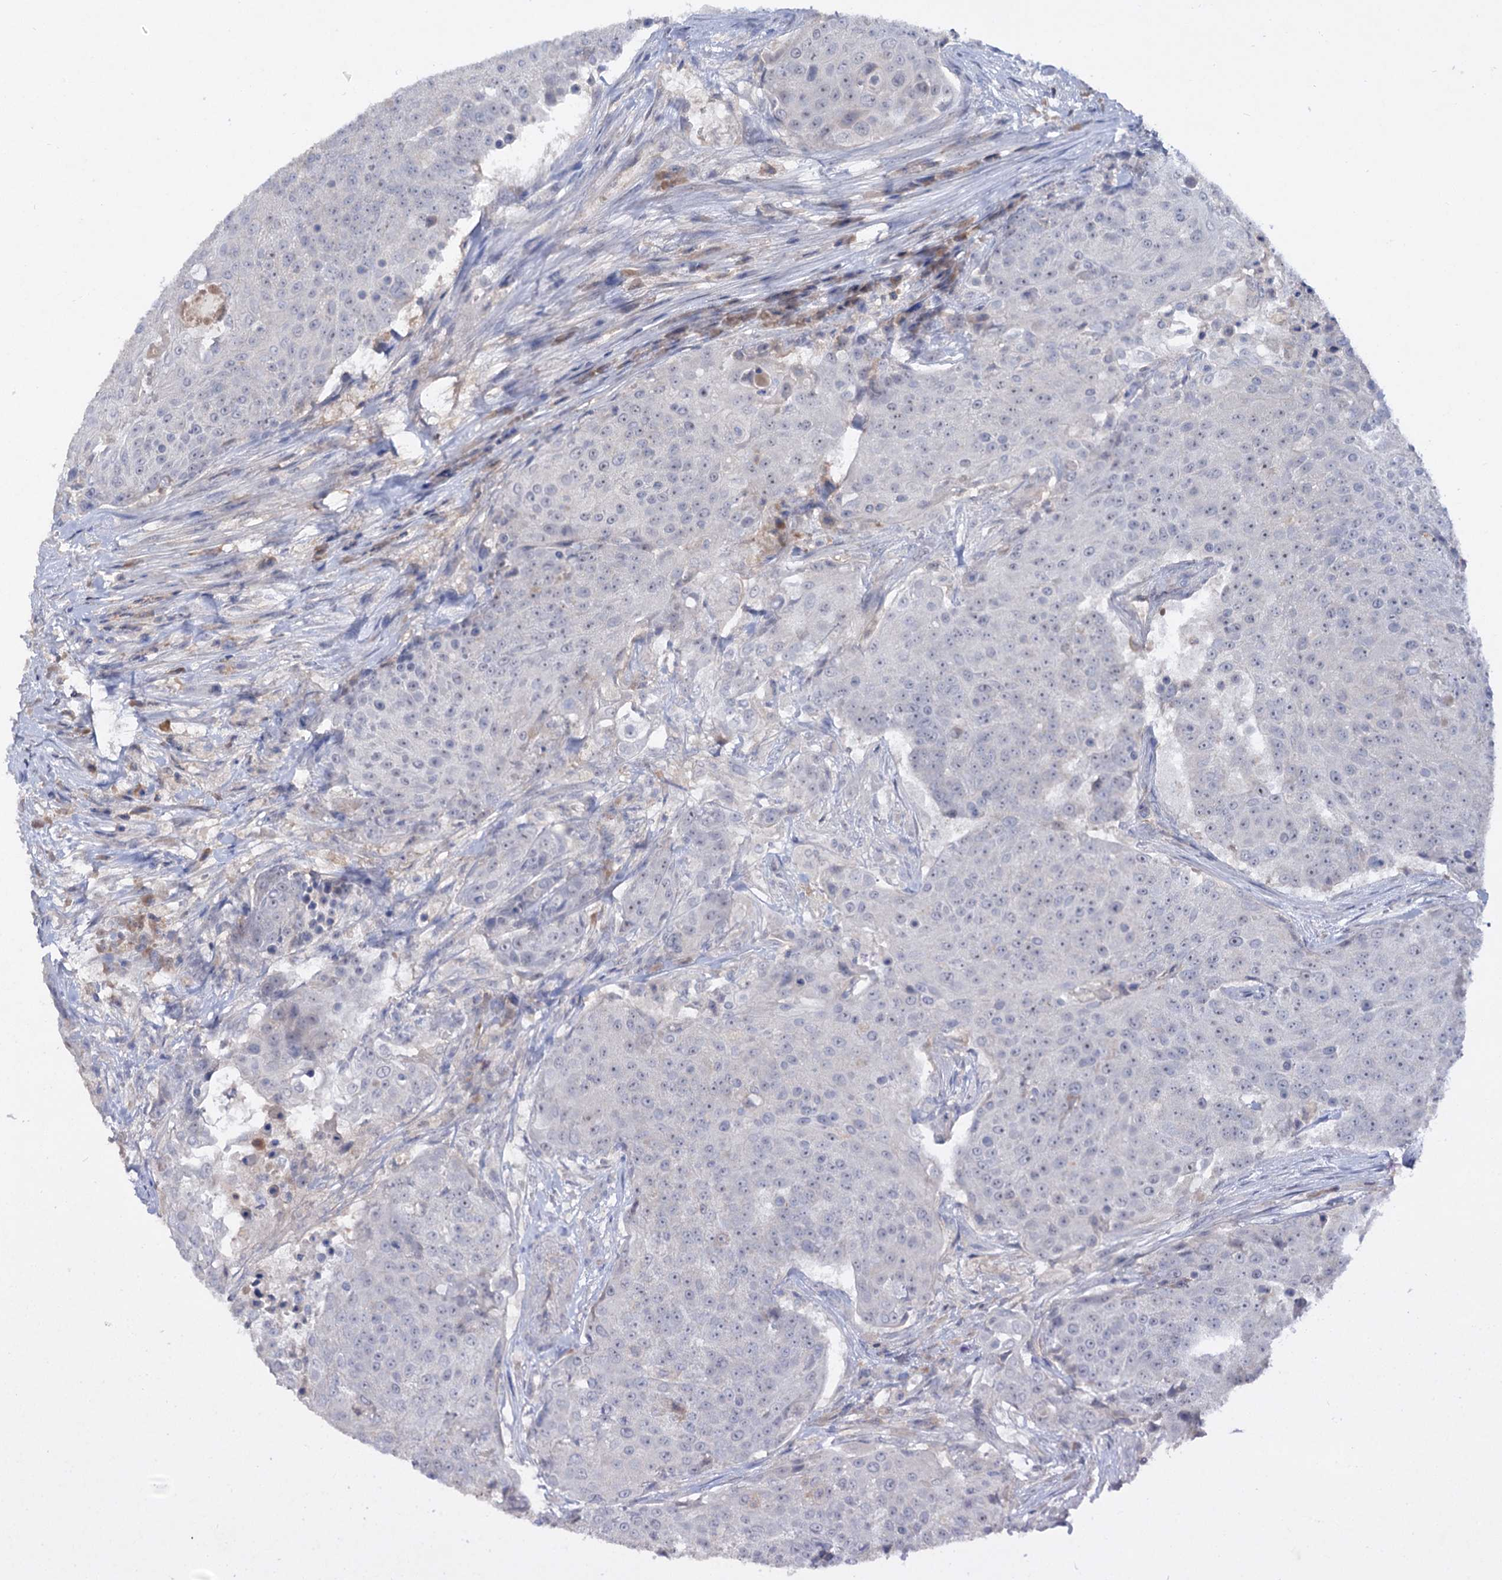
{"staining": {"intensity": "negative", "quantity": "none", "location": "none"}, "tissue": "urothelial cancer", "cell_type": "Tumor cells", "image_type": "cancer", "snomed": [{"axis": "morphology", "description": "Urothelial carcinoma, High grade"}, {"axis": "topography", "description": "Urinary bladder"}], "caption": "Tumor cells show no significant staining in urothelial carcinoma (high-grade).", "gene": "ATP4A", "patient": {"sex": "female", "age": 63}}